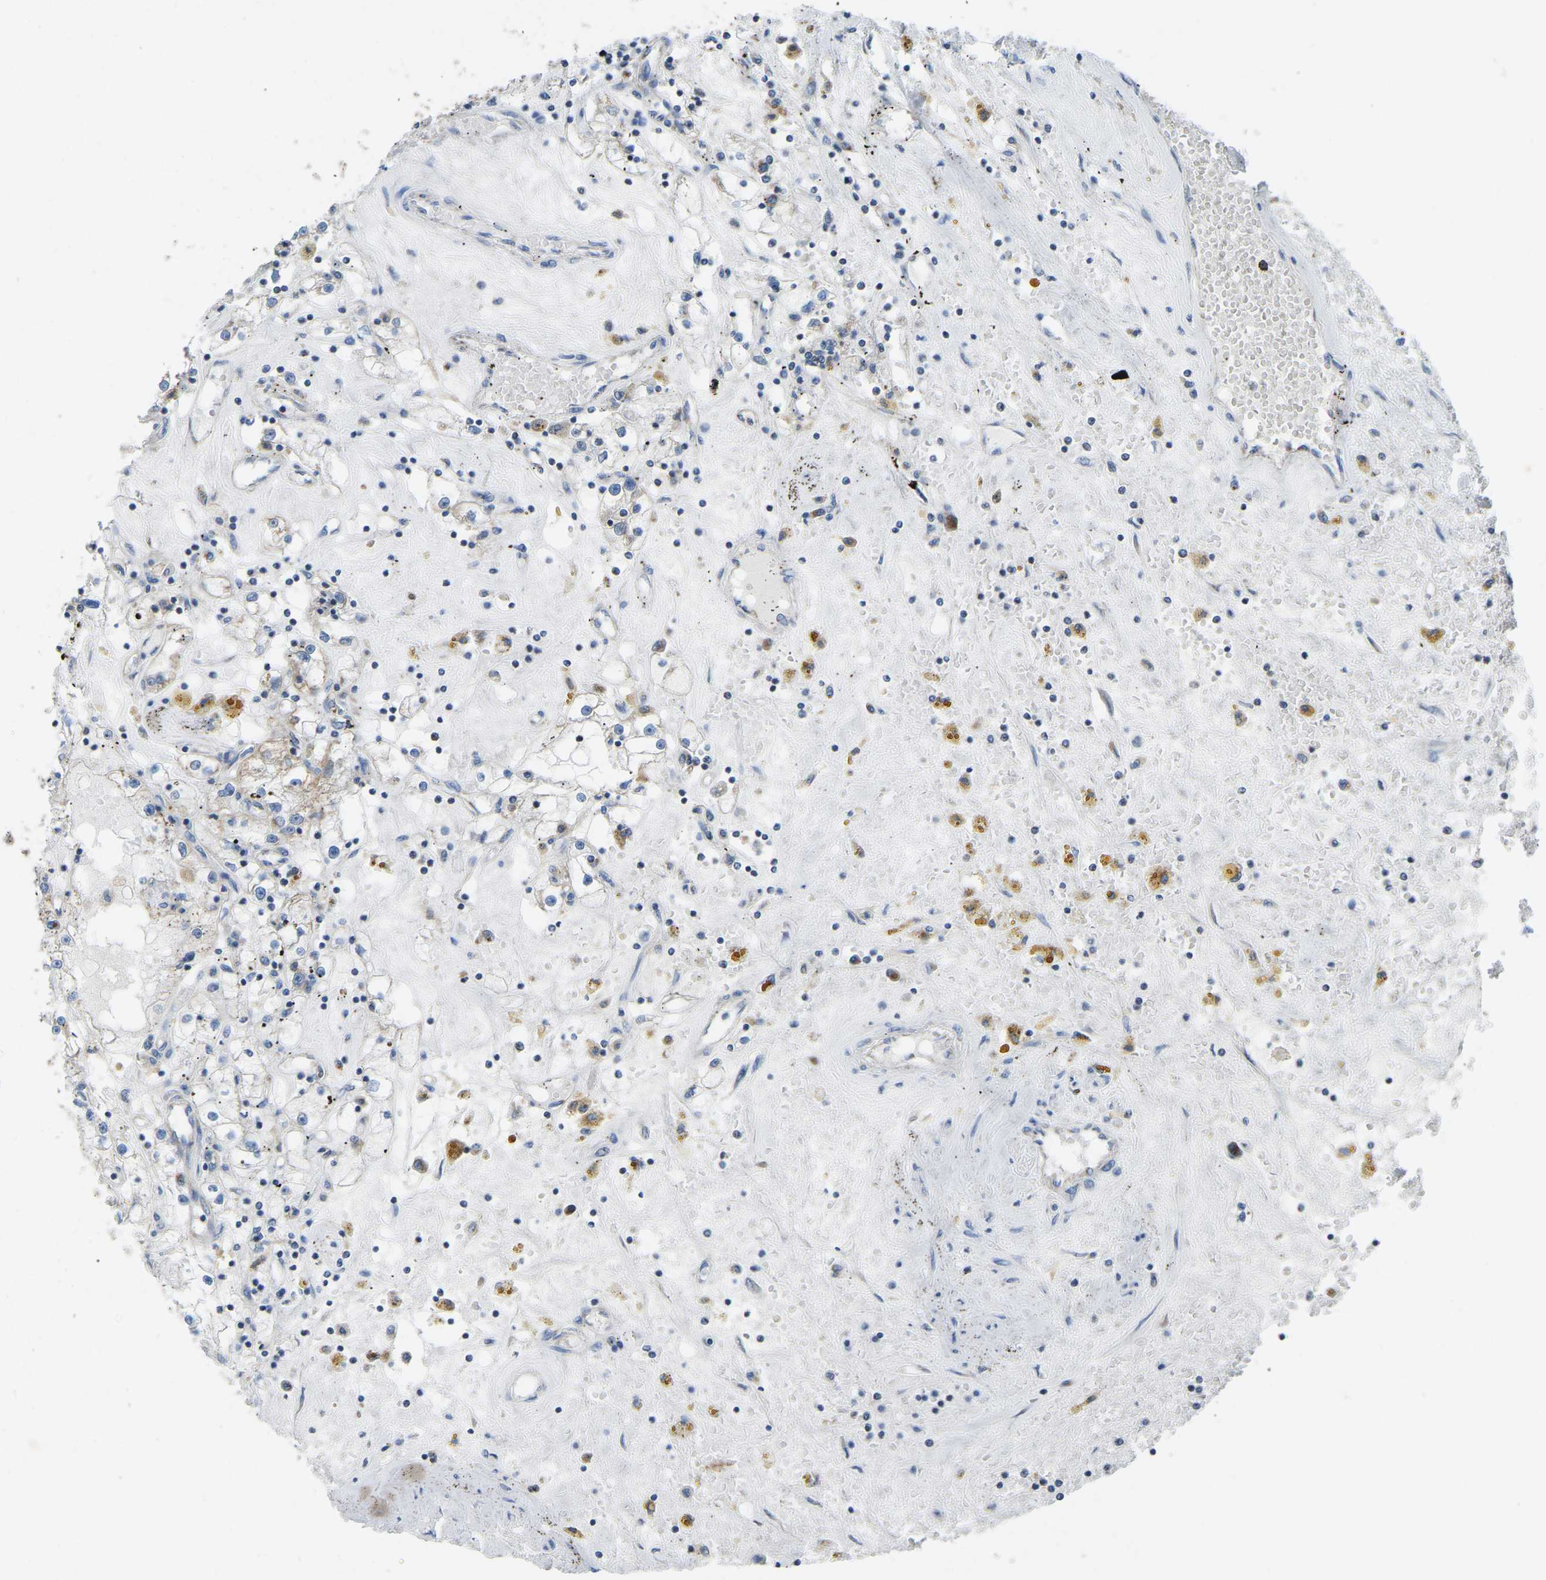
{"staining": {"intensity": "moderate", "quantity": "<25%", "location": "cytoplasmic/membranous"}, "tissue": "renal cancer", "cell_type": "Tumor cells", "image_type": "cancer", "snomed": [{"axis": "morphology", "description": "Adenocarcinoma, NOS"}, {"axis": "topography", "description": "Kidney"}], "caption": "This image shows immunohistochemistry staining of human renal cancer, with low moderate cytoplasmic/membranous positivity in about <25% of tumor cells.", "gene": "ETFB", "patient": {"sex": "male", "age": 56}}